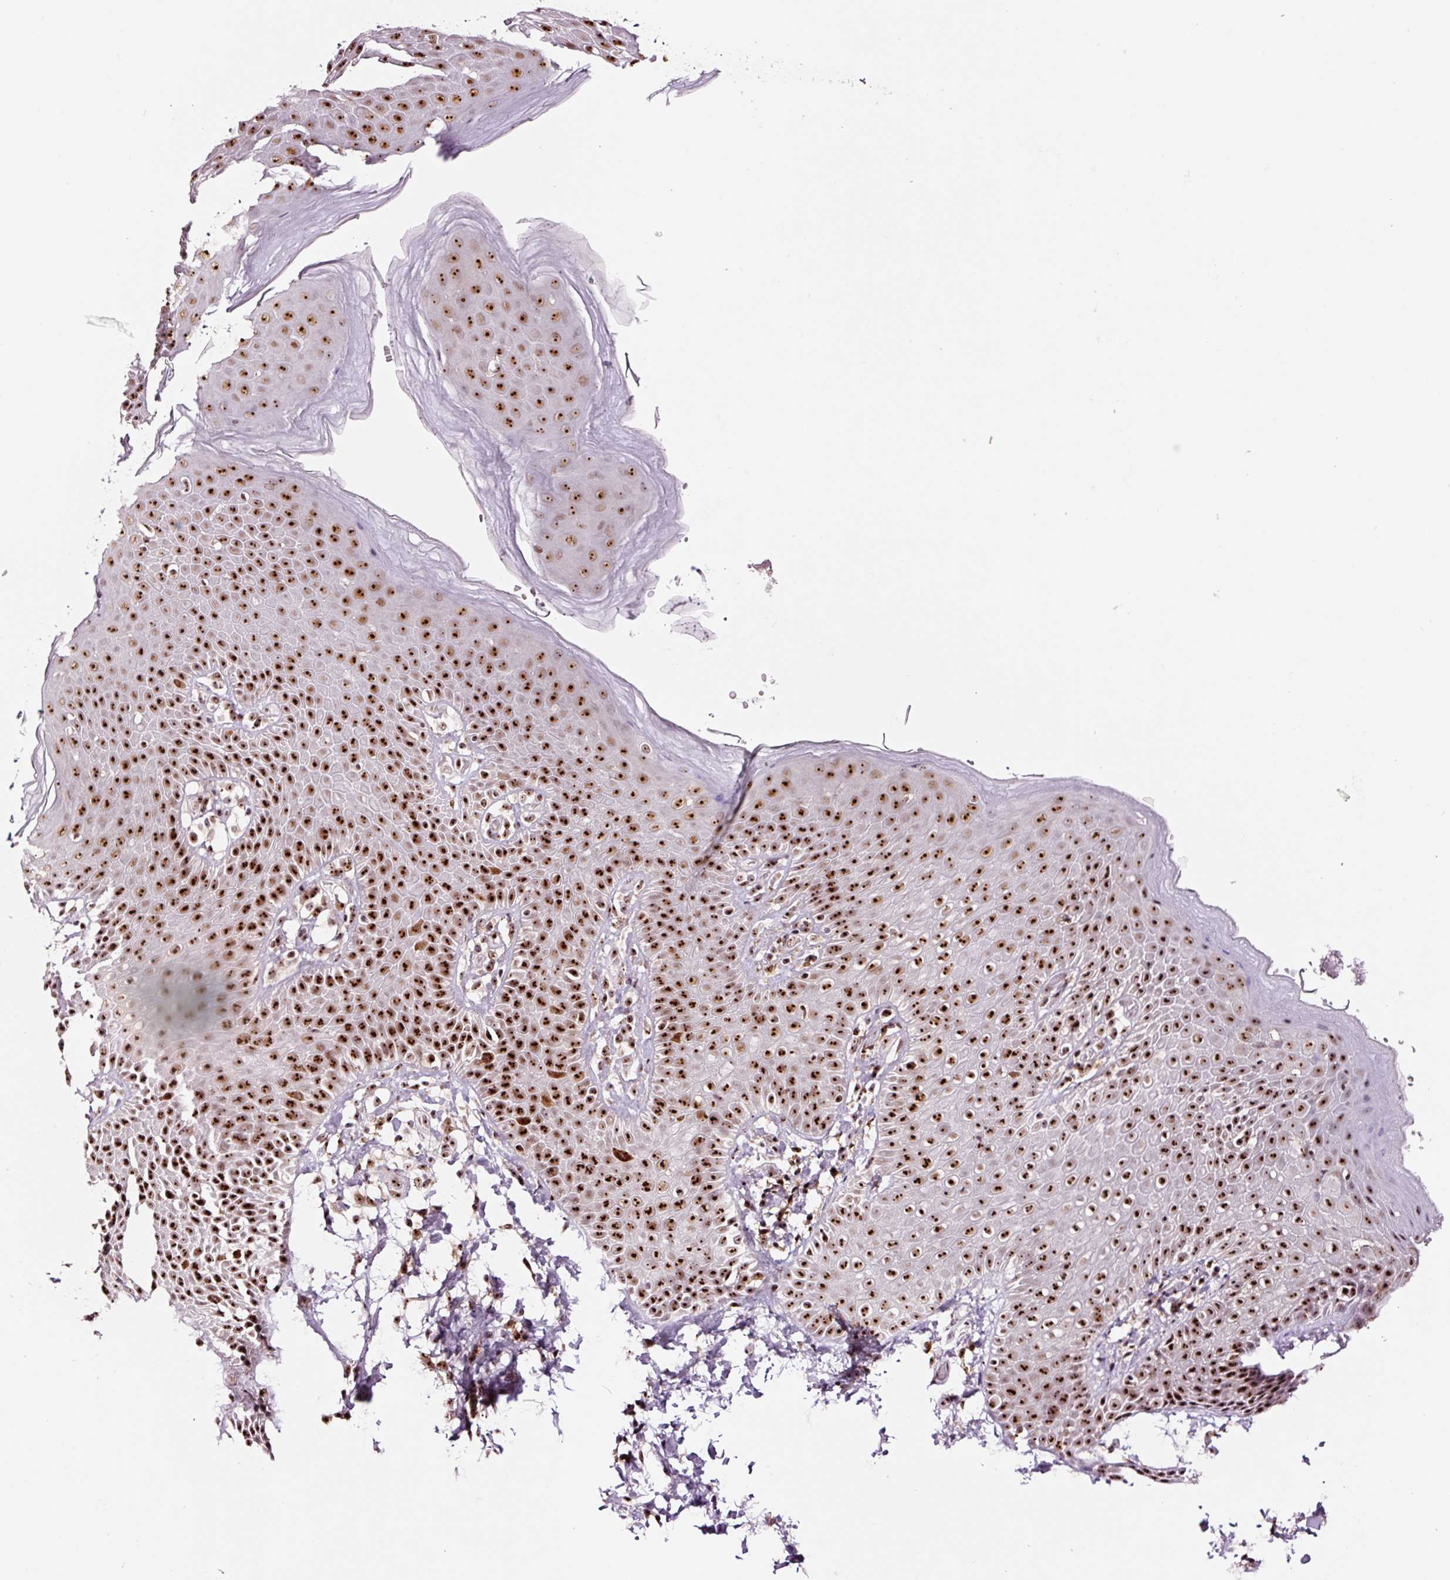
{"staining": {"intensity": "strong", "quantity": ">75%", "location": "nuclear"}, "tissue": "skin", "cell_type": "Epidermal cells", "image_type": "normal", "snomed": [{"axis": "morphology", "description": "Normal tissue, NOS"}, {"axis": "topography", "description": "Peripheral nerve tissue"}], "caption": "IHC image of benign skin: human skin stained using IHC shows high levels of strong protein expression localized specifically in the nuclear of epidermal cells, appearing as a nuclear brown color.", "gene": "GNL3", "patient": {"sex": "male", "age": 51}}